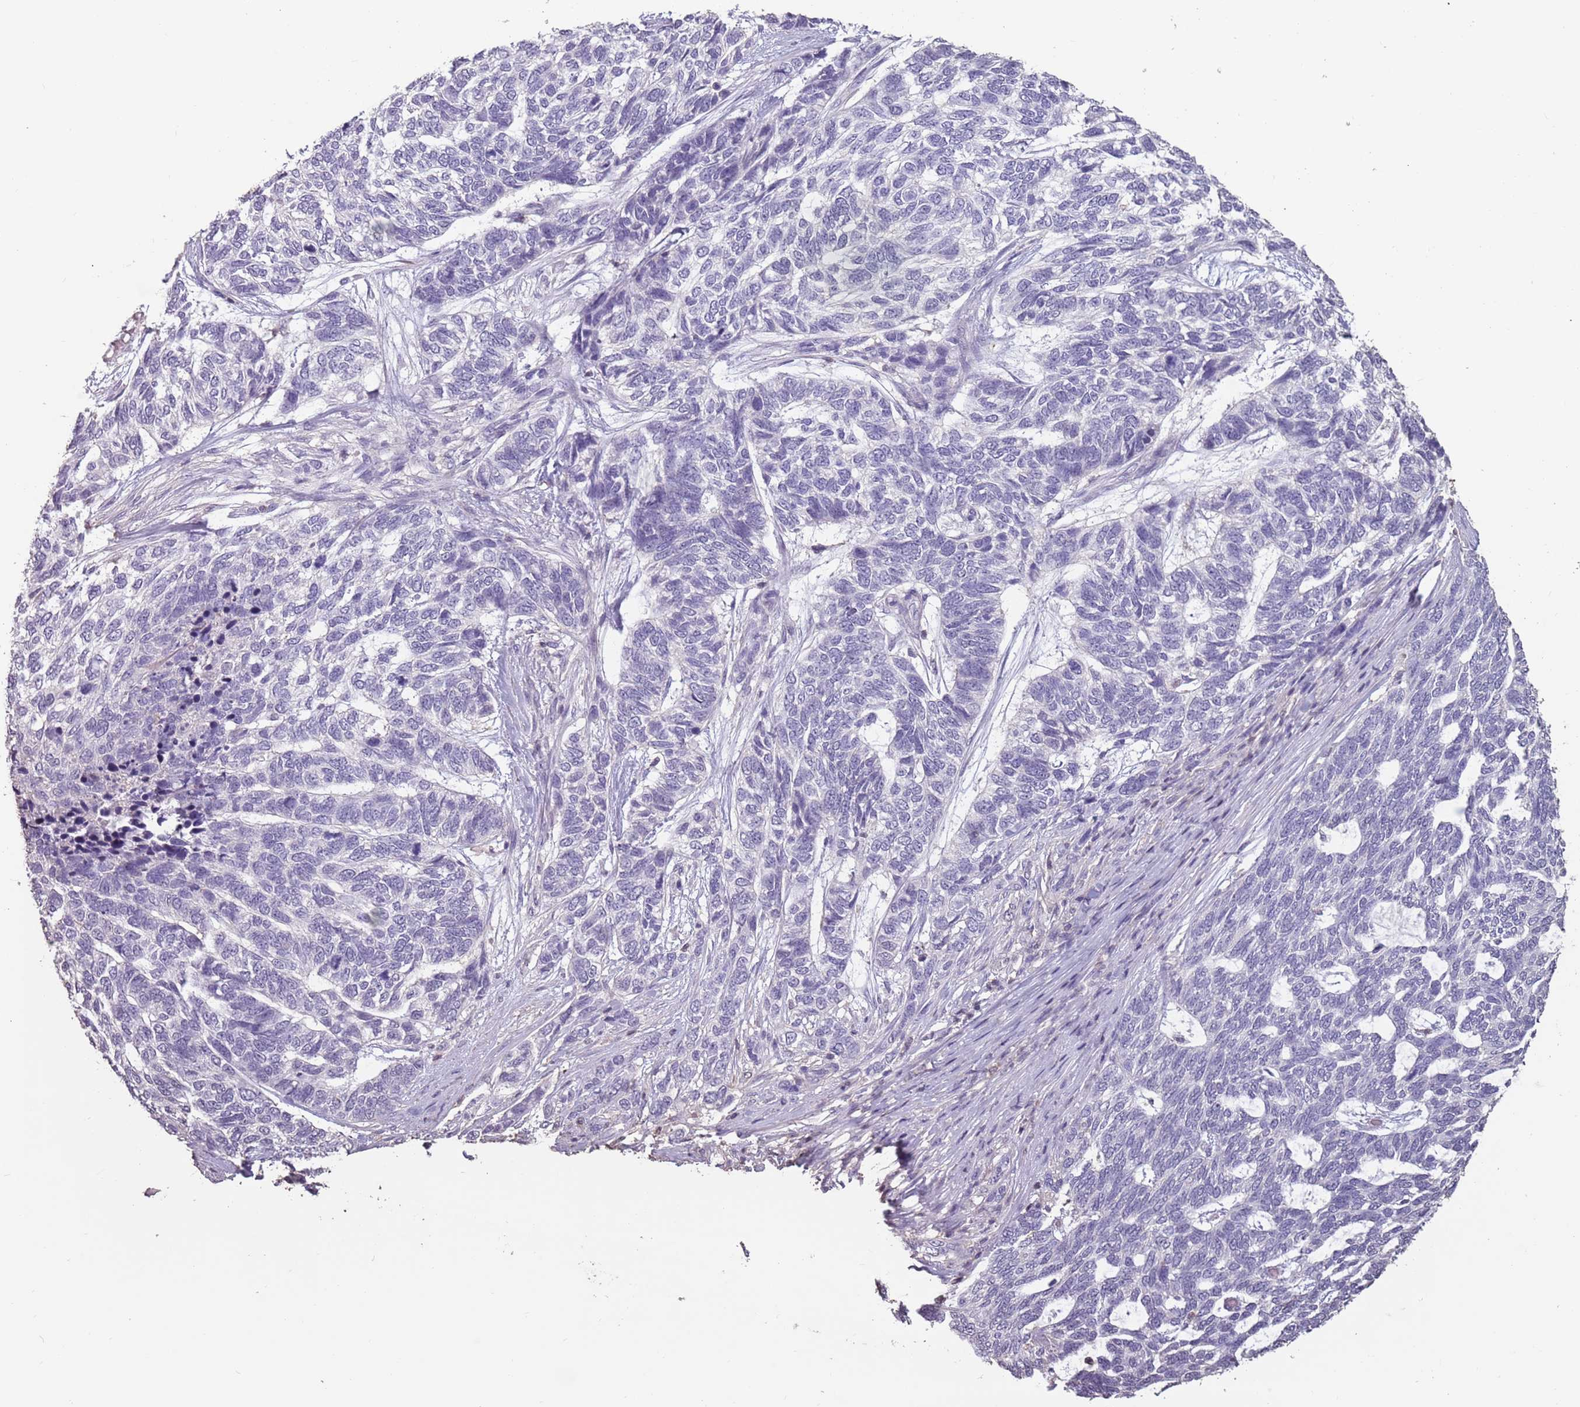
{"staining": {"intensity": "negative", "quantity": "none", "location": "none"}, "tissue": "skin cancer", "cell_type": "Tumor cells", "image_type": "cancer", "snomed": [{"axis": "morphology", "description": "Basal cell carcinoma"}, {"axis": "topography", "description": "Skin"}], "caption": "A micrograph of human skin basal cell carcinoma is negative for staining in tumor cells. Nuclei are stained in blue.", "gene": "SUN5", "patient": {"sex": "female", "age": 65}}